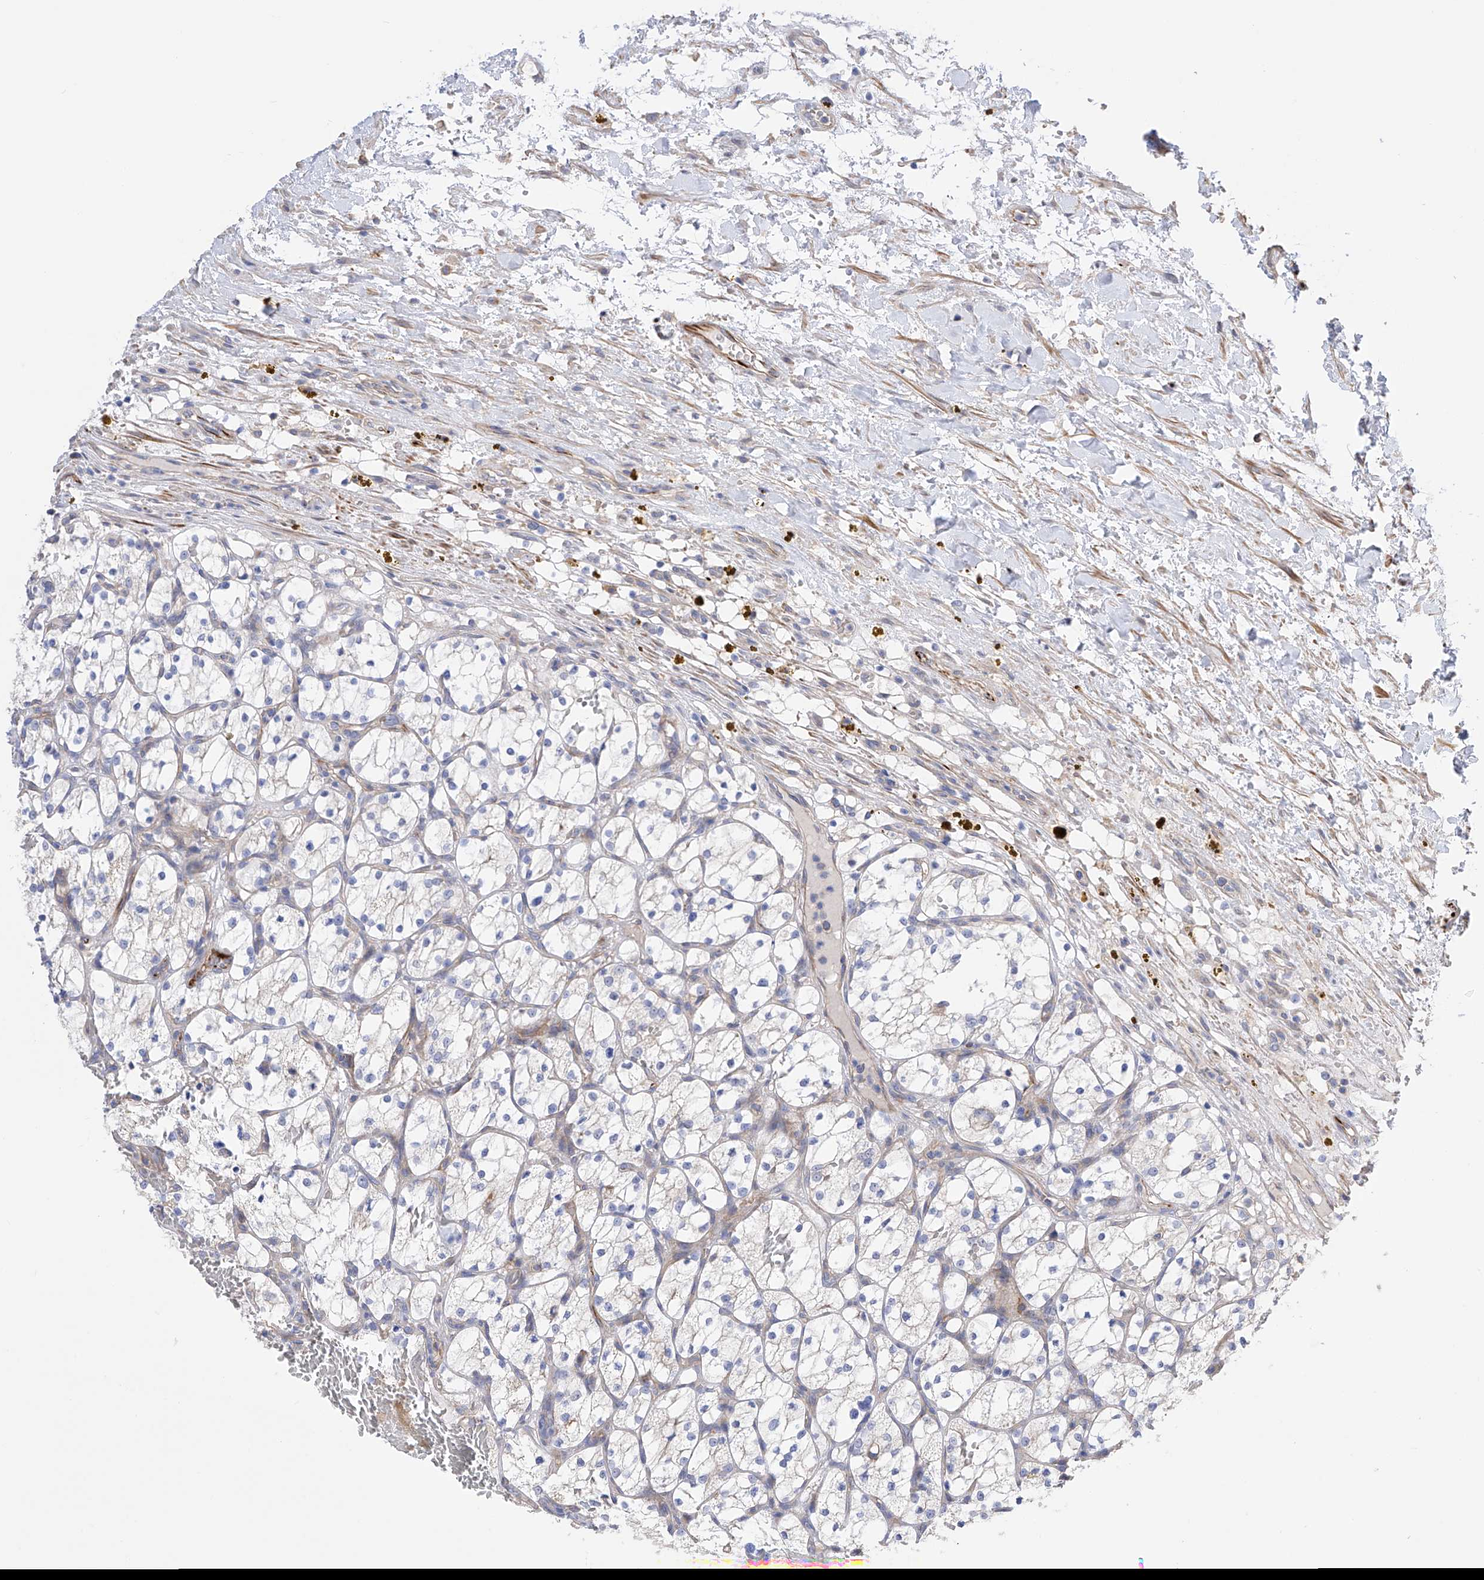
{"staining": {"intensity": "negative", "quantity": "none", "location": "none"}, "tissue": "renal cancer", "cell_type": "Tumor cells", "image_type": "cancer", "snomed": [{"axis": "morphology", "description": "Adenocarcinoma, NOS"}, {"axis": "topography", "description": "Kidney"}], "caption": "Immunohistochemical staining of renal cancer exhibits no significant staining in tumor cells.", "gene": "NFATC4", "patient": {"sex": "female", "age": 69}}